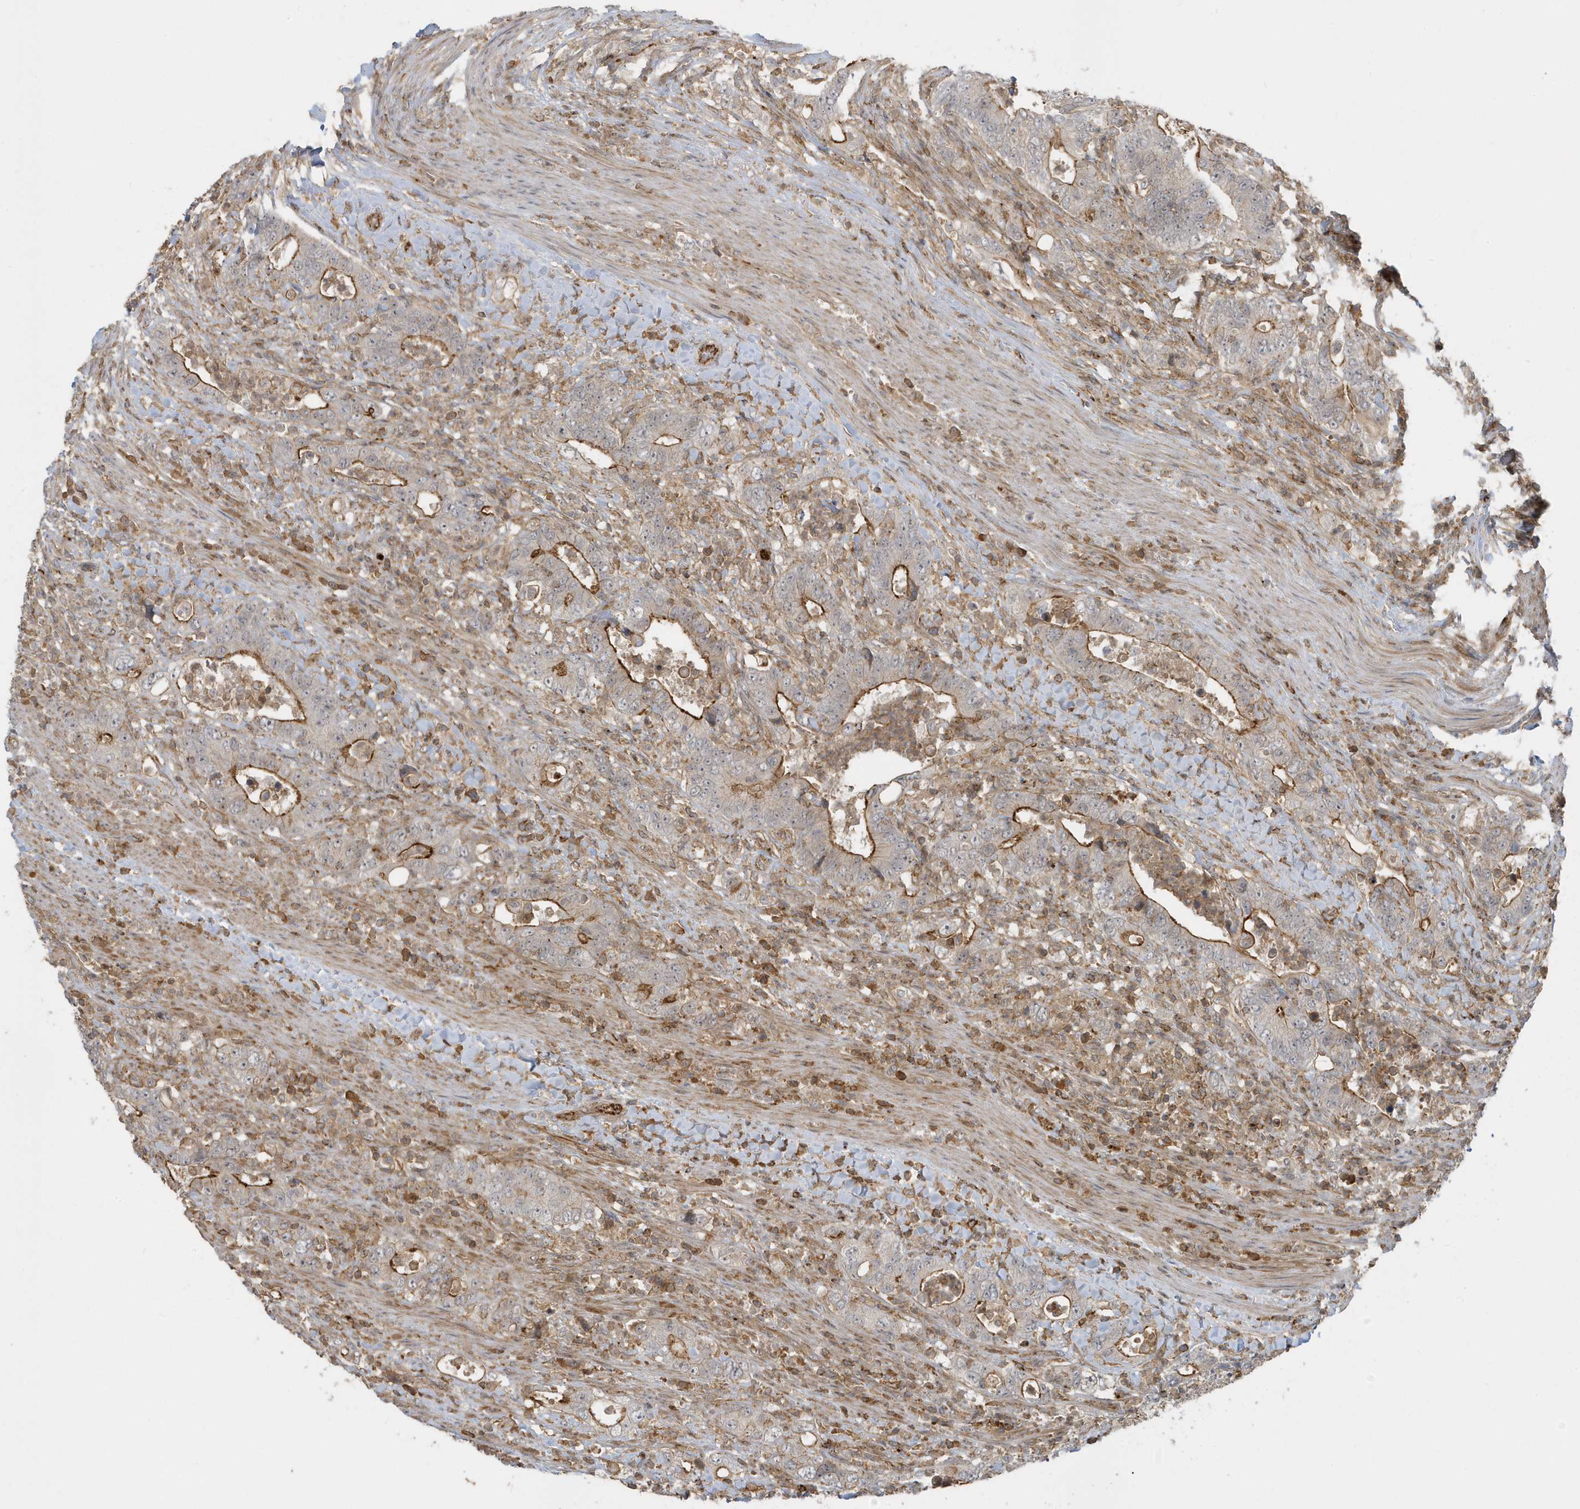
{"staining": {"intensity": "strong", "quantity": "<25%", "location": "cytoplasmic/membranous"}, "tissue": "colorectal cancer", "cell_type": "Tumor cells", "image_type": "cancer", "snomed": [{"axis": "morphology", "description": "Adenocarcinoma, NOS"}, {"axis": "topography", "description": "Colon"}], "caption": "A brown stain labels strong cytoplasmic/membranous staining of a protein in human colorectal cancer (adenocarcinoma) tumor cells.", "gene": "ZBTB8A", "patient": {"sex": "female", "age": 75}}